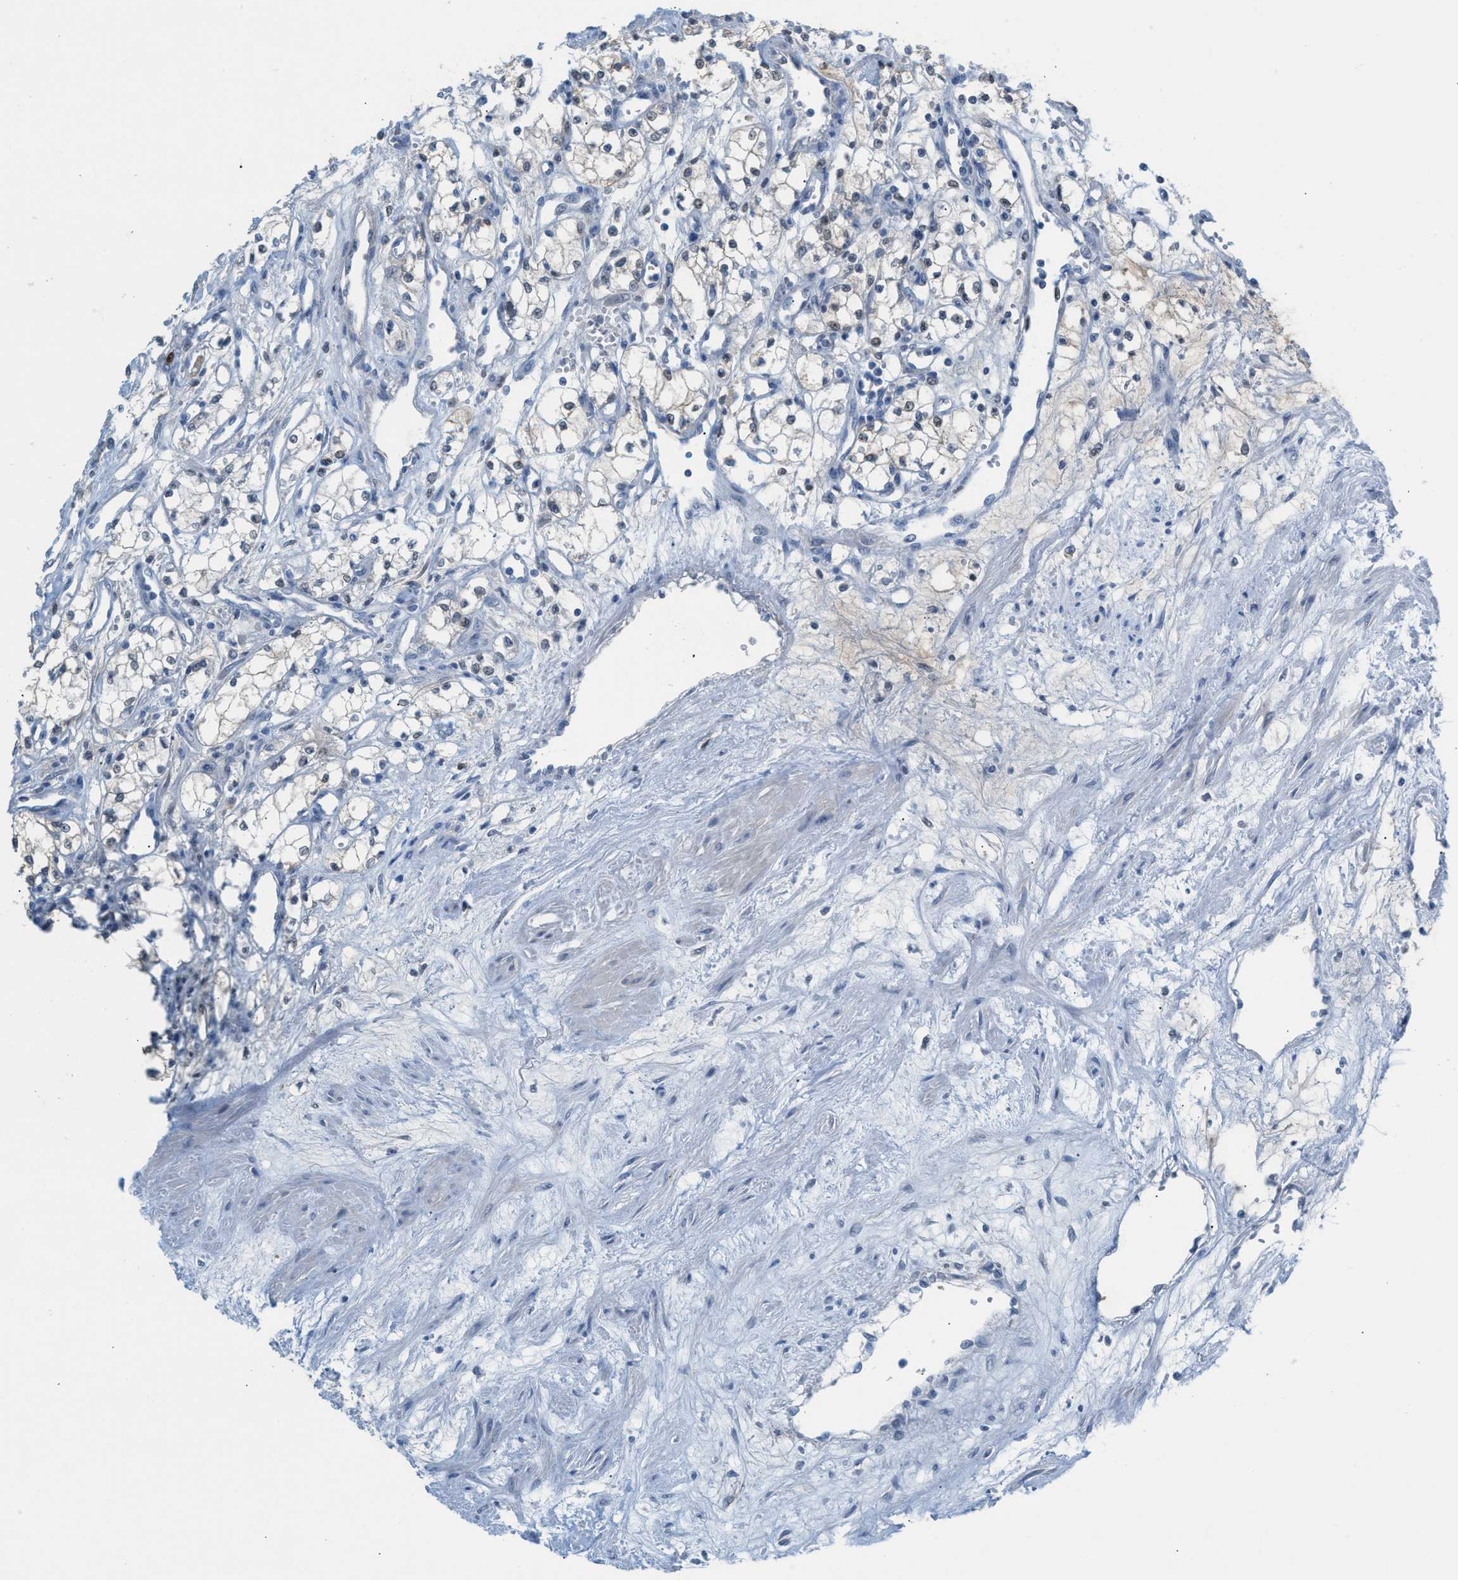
{"staining": {"intensity": "weak", "quantity": "<25%", "location": "cytoplasmic/membranous"}, "tissue": "renal cancer", "cell_type": "Tumor cells", "image_type": "cancer", "snomed": [{"axis": "morphology", "description": "Adenocarcinoma, NOS"}, {"axis": "topography", "description": "Kidney"}], "caption": "The micrograph demonstrates no staining of tumor cells in adenocarcinoma (renal).", "gene": "PPM1D", "patient": {"sex": "male", "age": 59}}